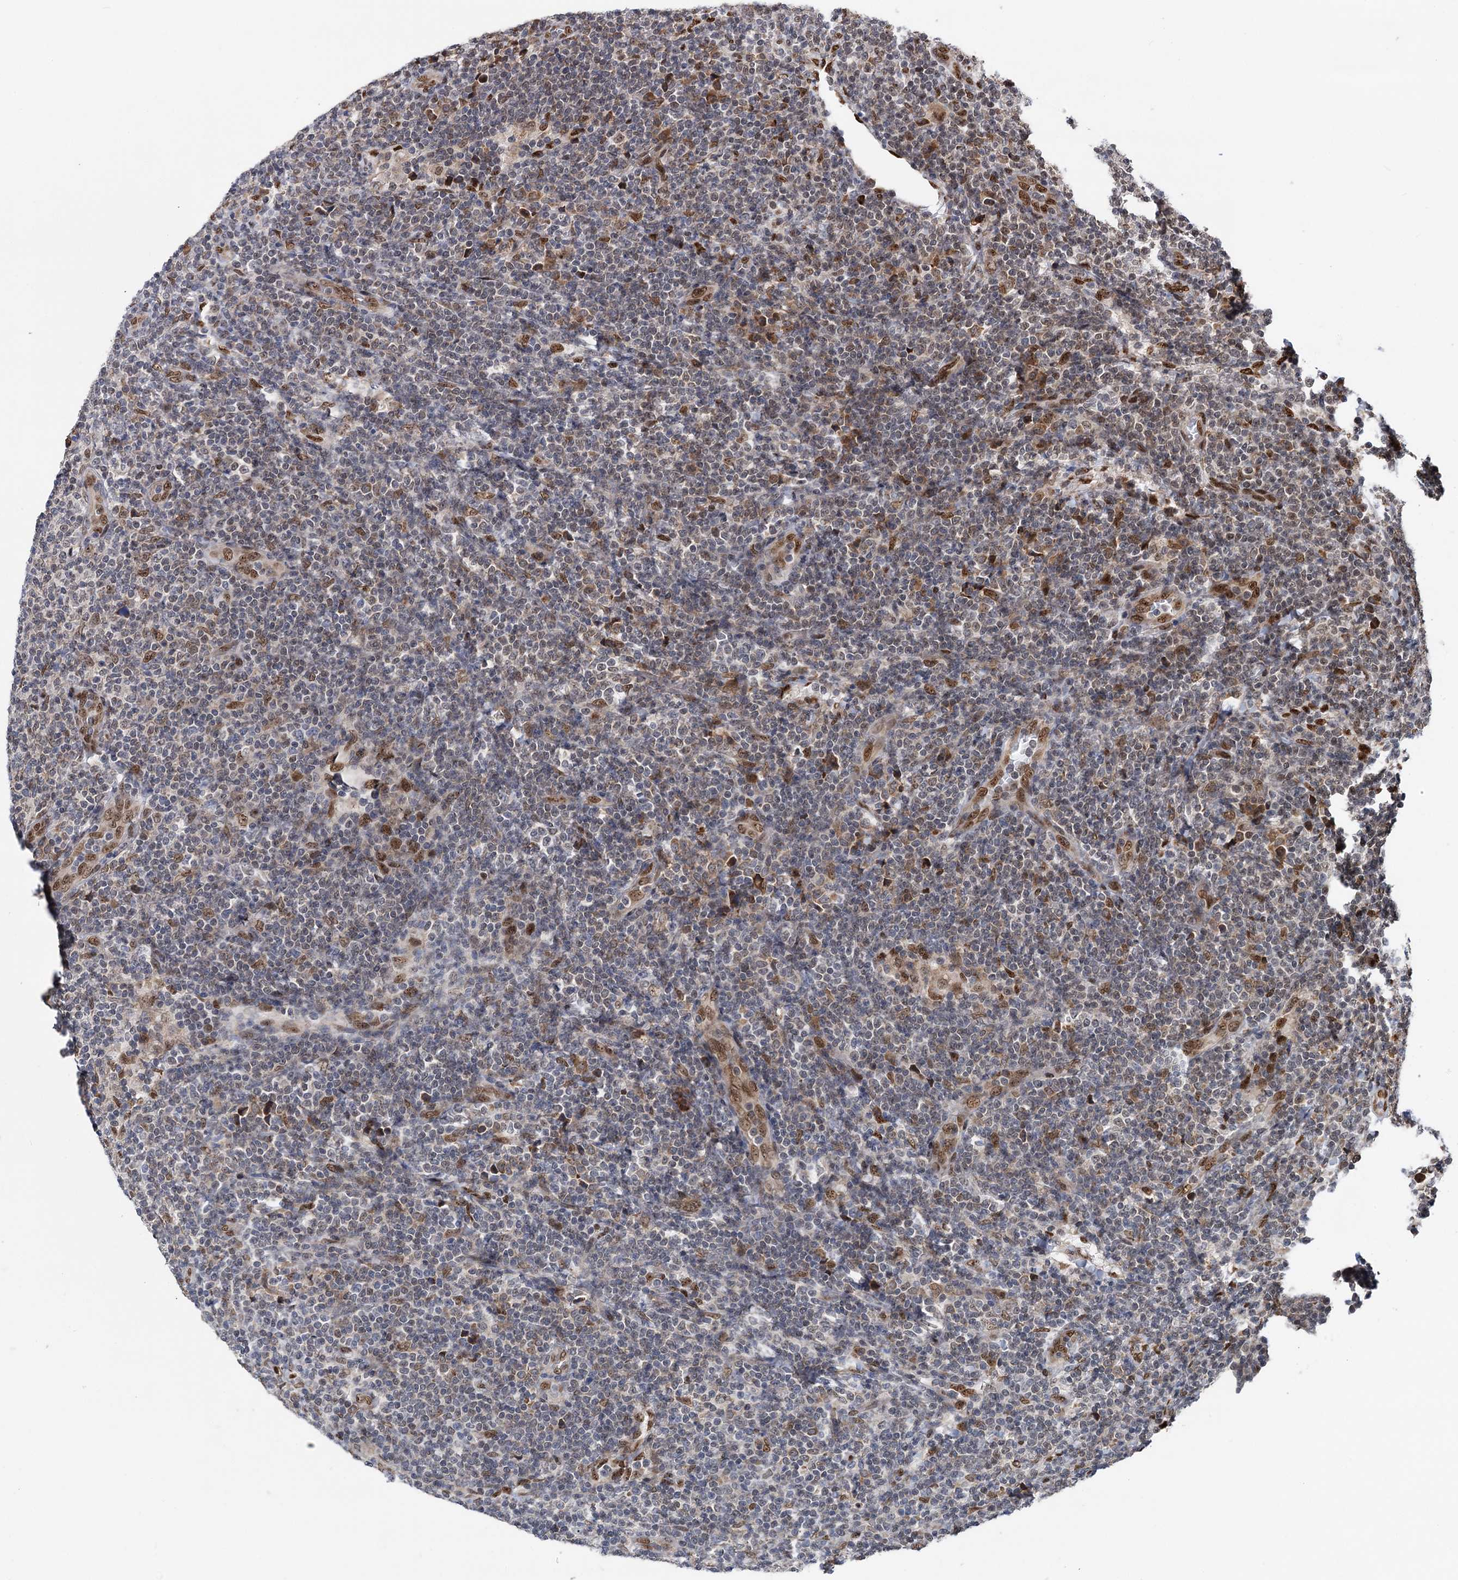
{"staining": {"intensity": "negative", "quantity": "none", "location": "none"}, "tissue": "lymphoma", "cell_type": "Tumor cells", "image_type": "cancer", "snomed": [{"axis": "morphology", "description": "Malignant lymphoma, non-Hodgkin's type, Low grade"}, {"axis": "topography", "description": "Lymph node"}], "caption": "This is a histopathology image of IHC staining of lymphoma, which shows no staining in tumor cells.", "gene": "MESD", "patient": {"sex": "male", "age": 66}}